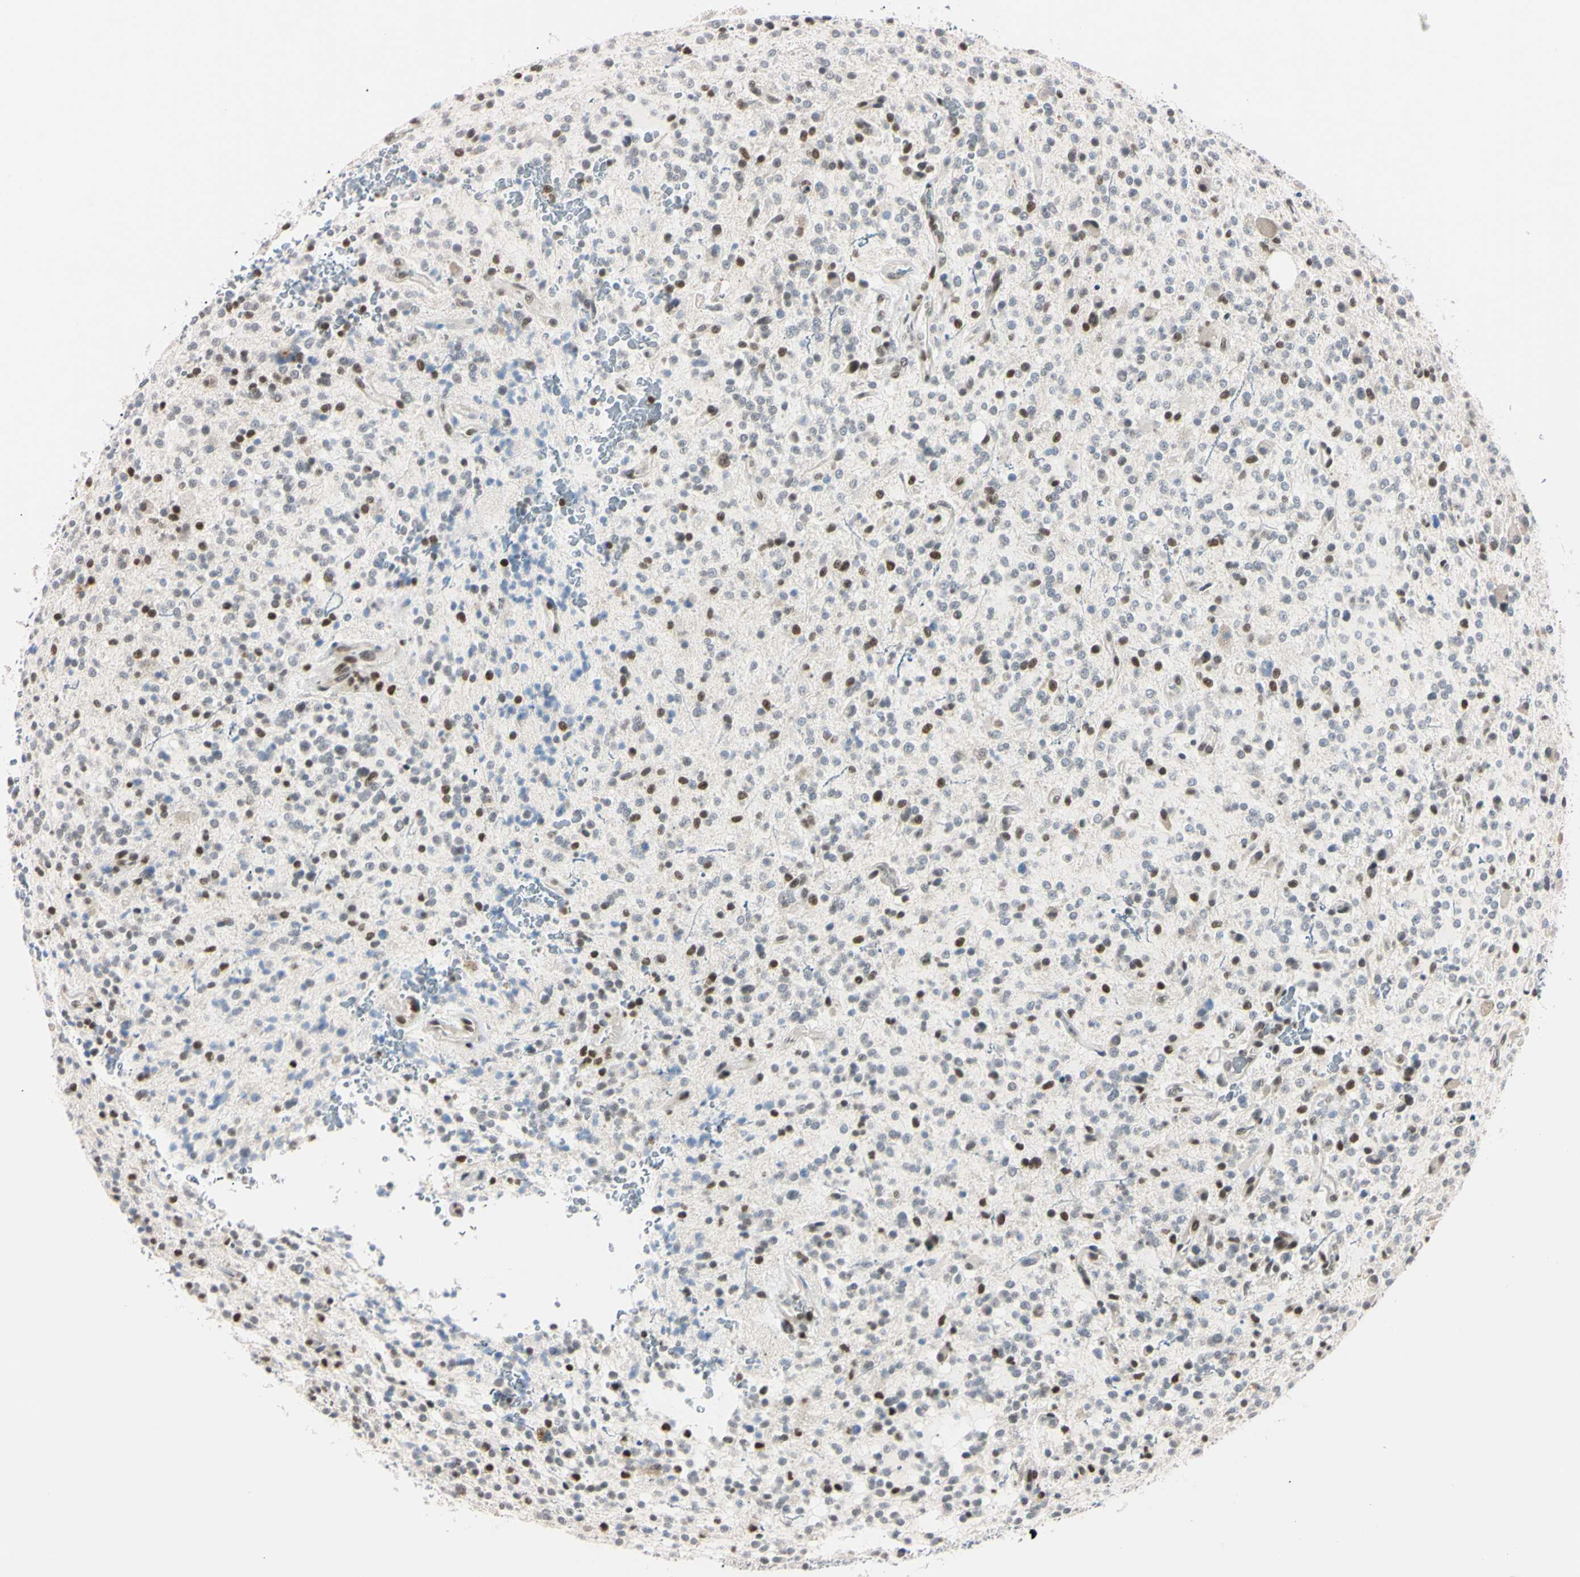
{"staining": {"intensity": "negative", "quantity": "none", "location": "none"}, "tissue": "glioma", "cell_type": "Tumor cells", "image_type": "cancer", "snomed": [{"axis": "morphology", "description": "Glioma, malignant, High grade"}, {"axis": "topography", "description": "Brain"}], "caption": "A micrograph of high-grade glioma (malignant) stained for a protein exhibits no brown staining in tumor cells.", "gene": "C1orf174", "patient": {"sex": "male", "age": 48}}